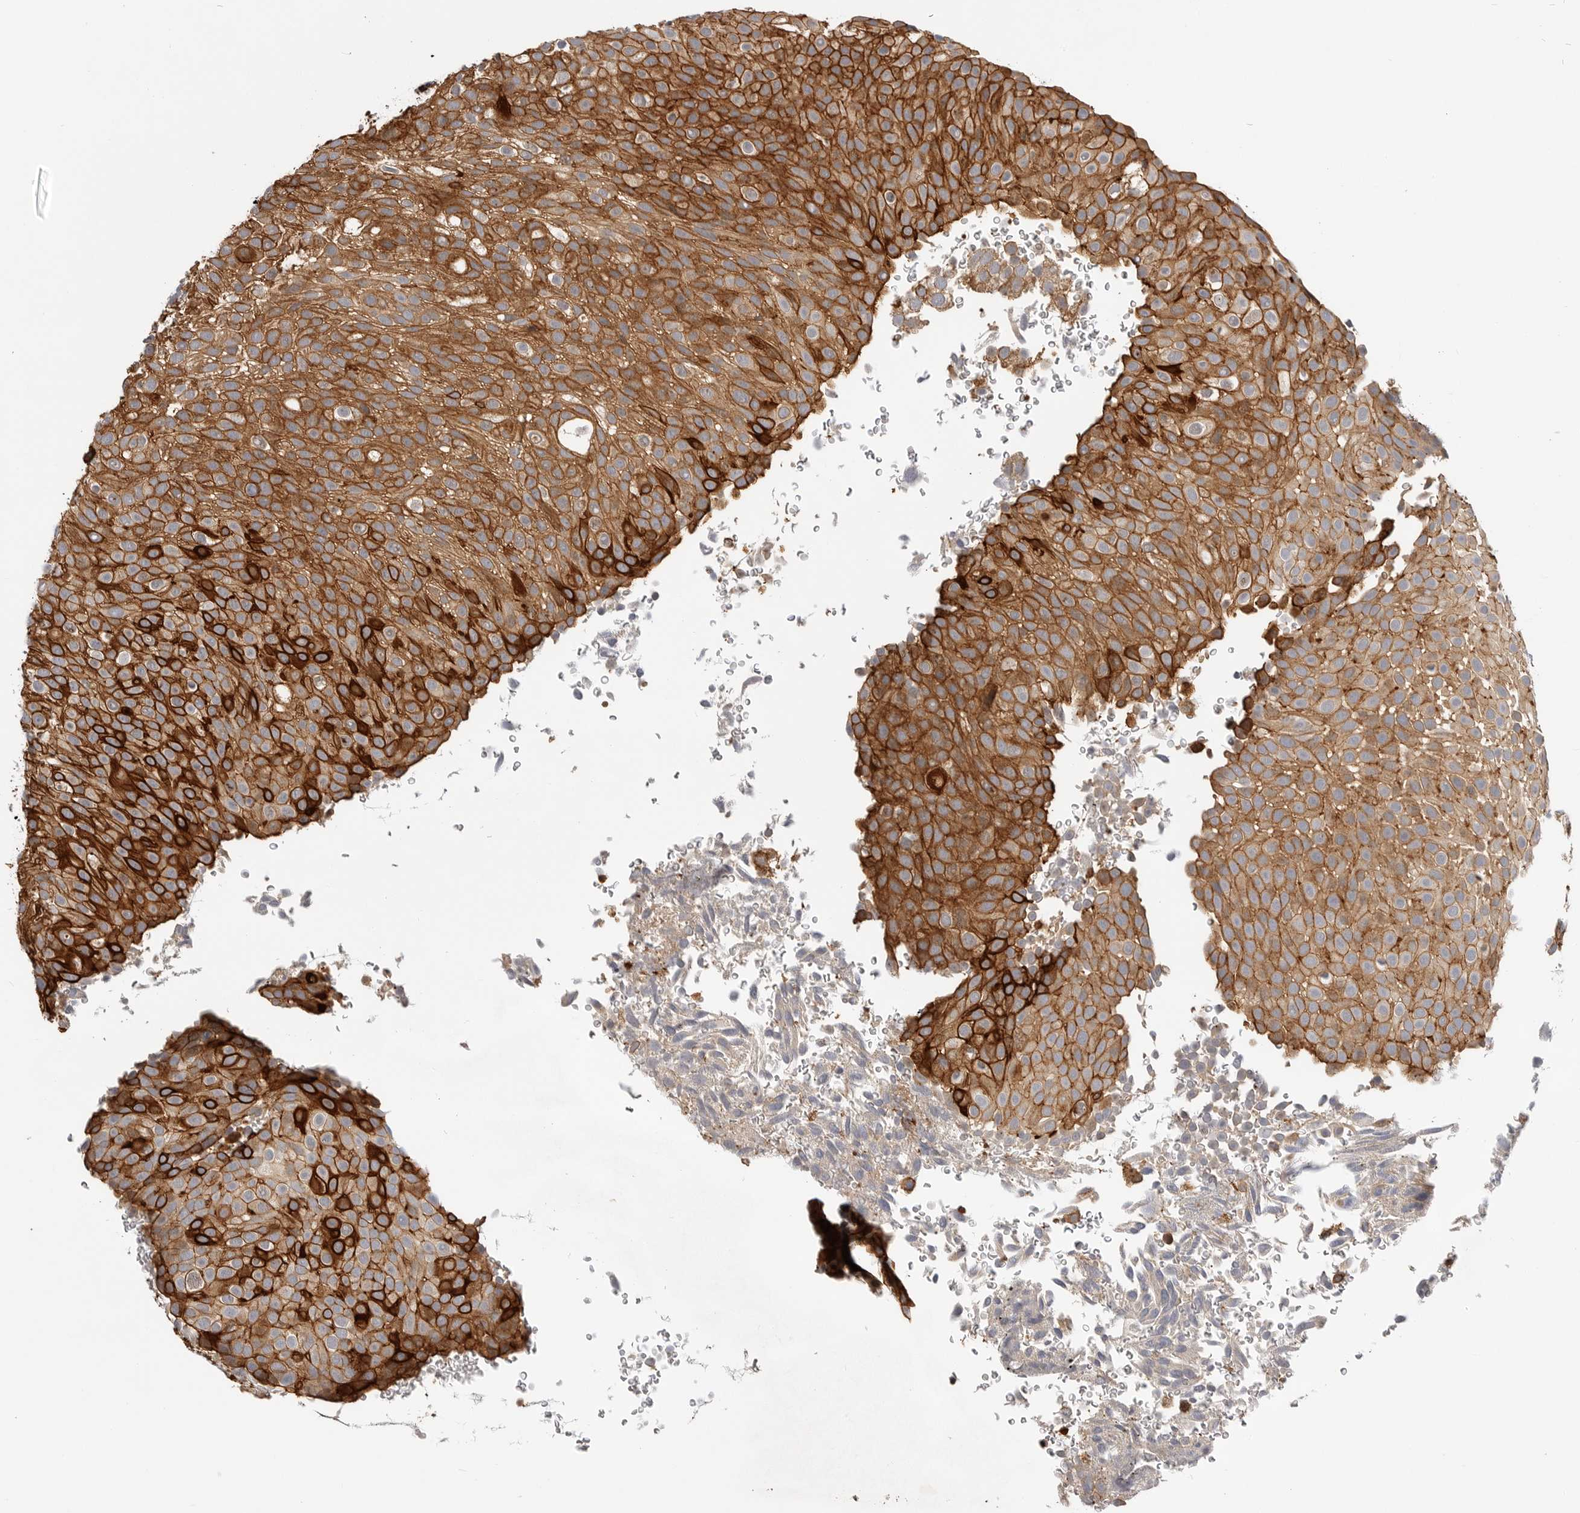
{"staining": {"intensity": "strong", "quantity": ">75%", "location": "cytoplasmic/membranous"}, "tissue": "urothelial cancer", "cell_type": "Tumor cells", "image_type": "cancer", "snomed": [{"axis": "morphology", "description": "Urothelial carcinoma, Low grade"}, {"axis": "topography", "description": "Urinary bladder"}], "caption": "A high-resolution micrograph shows immunohistochemistry staining of urothelial carcinoma (low-grade), which shows strong cytoplasmic/membranous staining in about >75% of tumor cells.", "gene": "GPATCH2", "patient": {"sex": "male", "age": 78}}